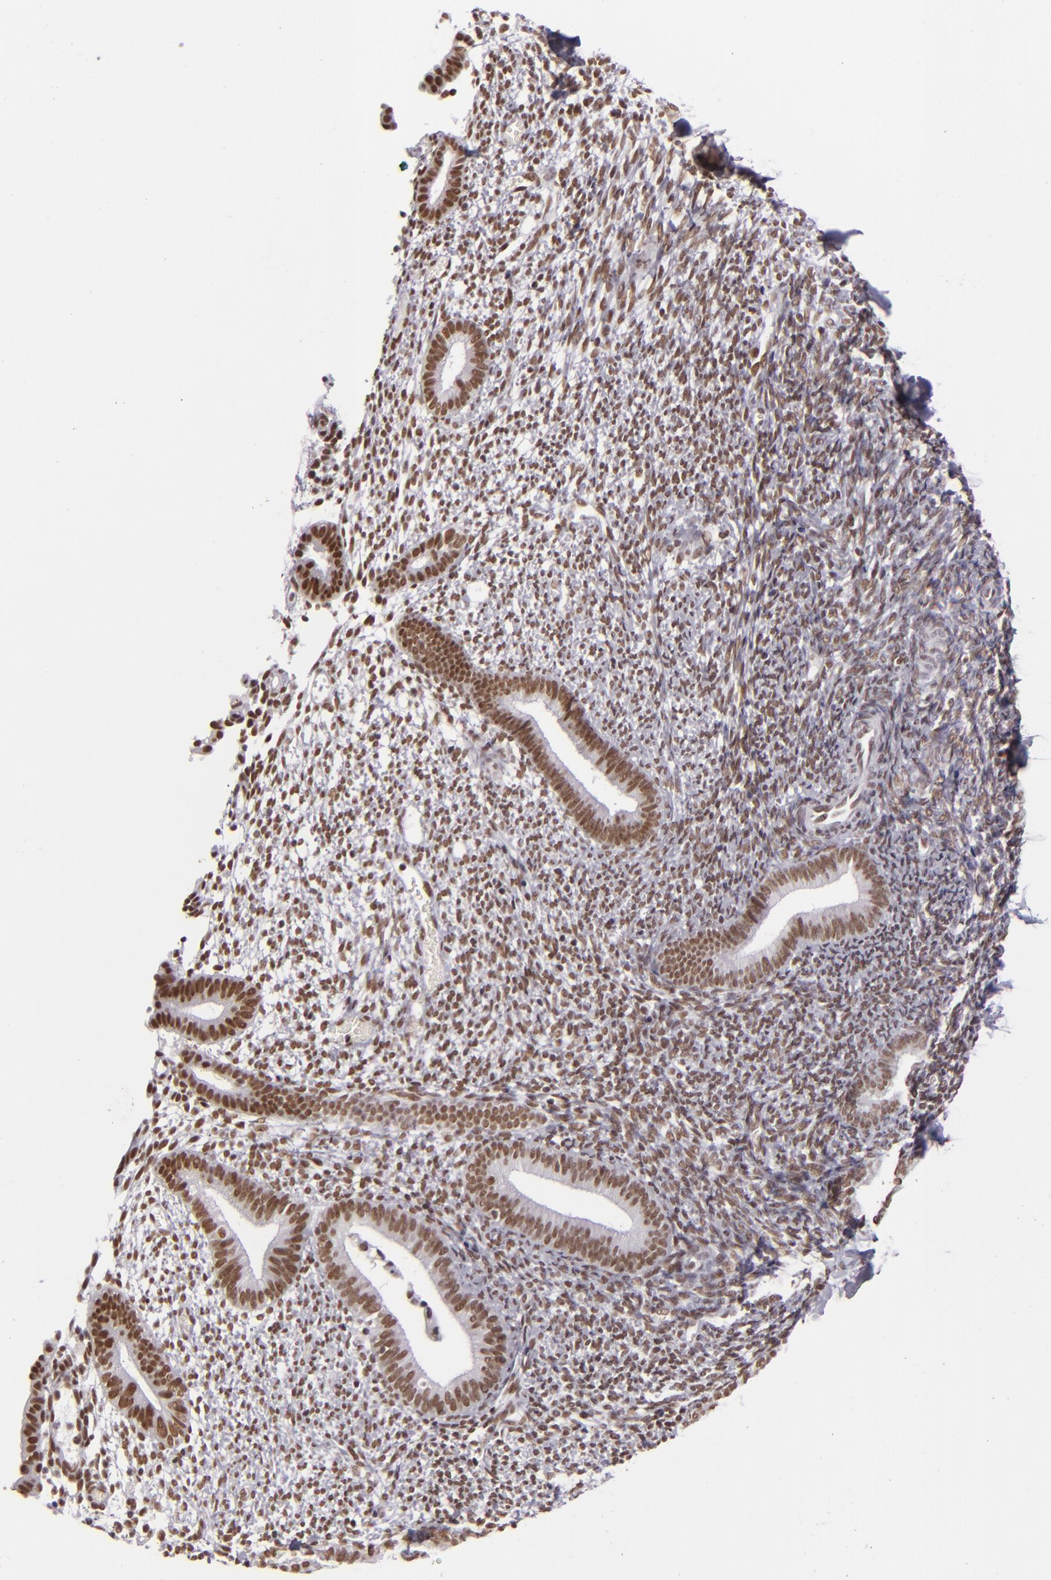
{"staining": {"intensity": "moderate", "quantity": ">75%", "location": "nuclear"}, "tissue": "endometrium", "cell_type": "Cells in endometrial stroma", "image_type": "normal", "snomed": [{"axis": "morphology", "description": "Normal tissue, NOS"}, {"axis": "topography", "description": "Smooth muscle"}, {"axis": "topography", "description": "Endometrium"}], "caption": "DAB immunohistochemical staining of normal human endometrium demonstrates moderate nuclear protein staining in about >75% of cells in endometrial stroma. The staining was performed using DAB to visualize the protein expression in brown, while the nuclei were stained in blue with hematoxylin (Magnification: 20x).", "gene": "BRD8", "patient": {"sex": "female", "age": 57}}